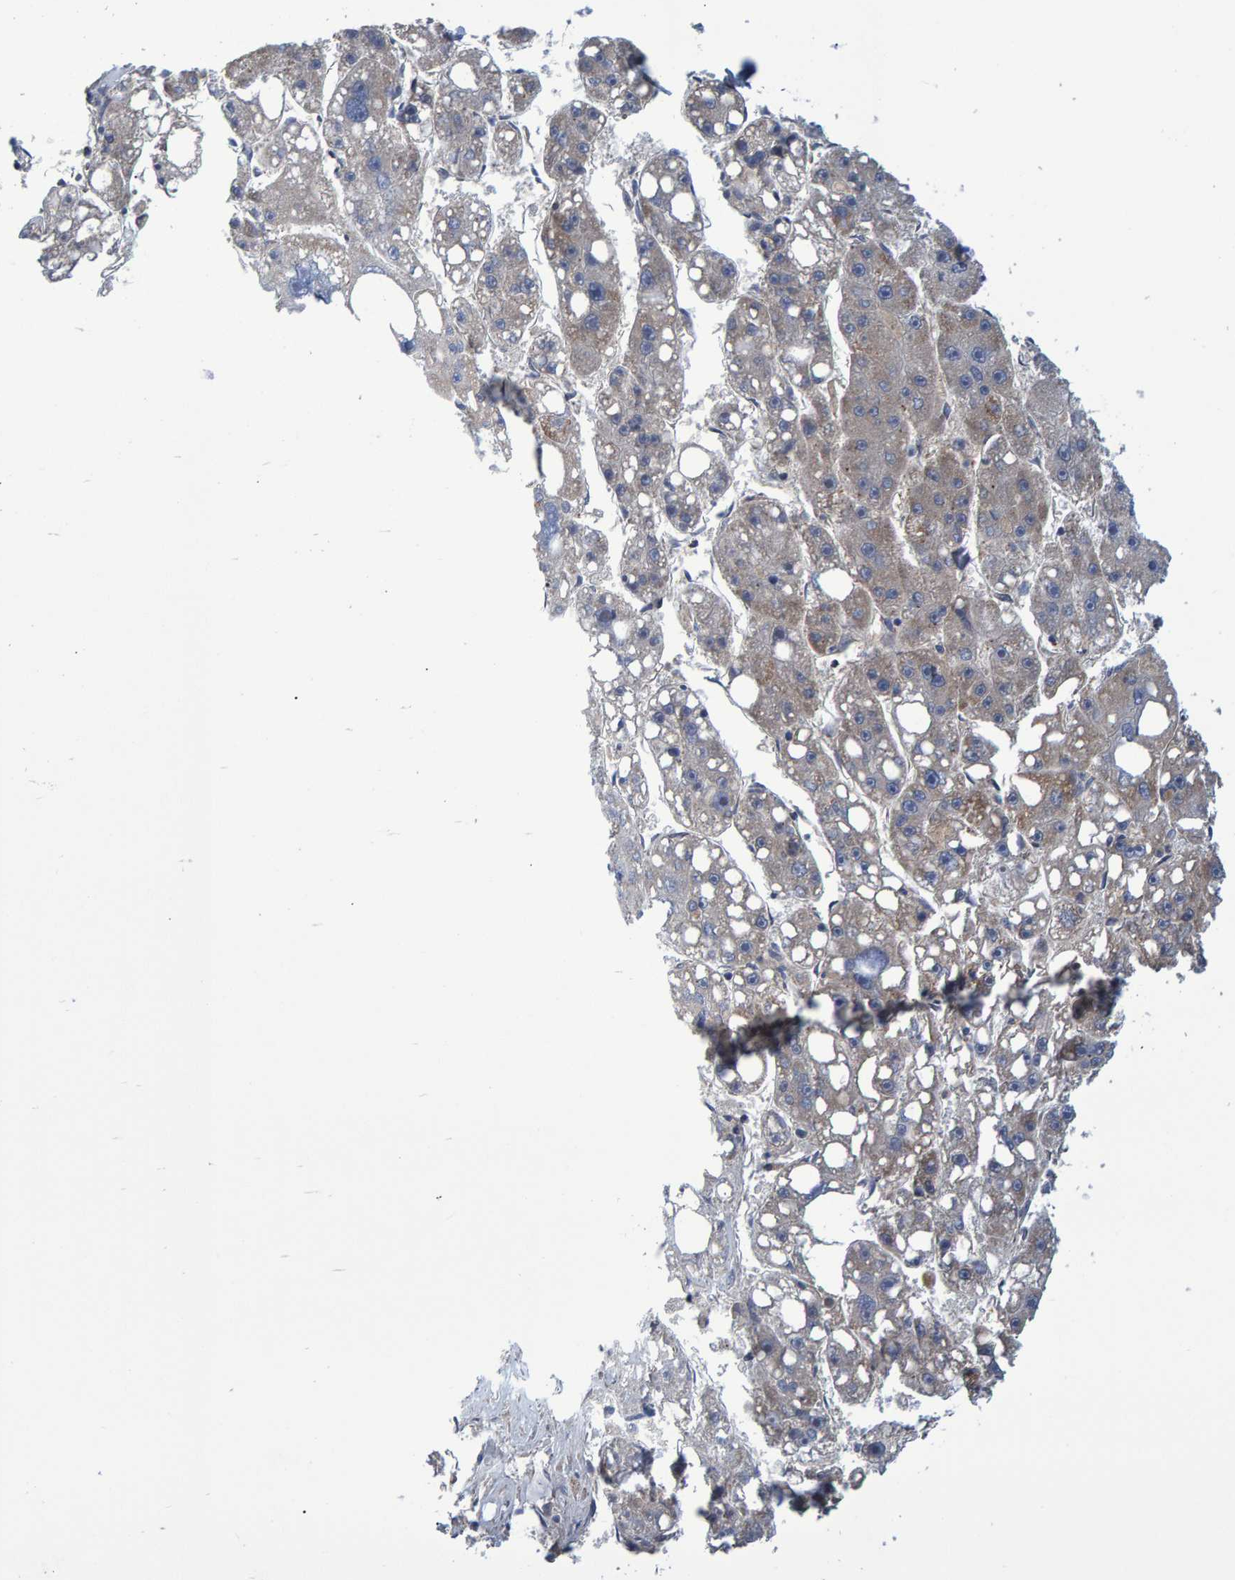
{"staining": {"intensity": "weak", "quantity": "<25%", "location": "cytoplasmic/membranous"}, "tissue": "liver cancer", "cell_type": "Tumor cells", "image_type": "cancer", "snomed": [{"axis": "morphology", "description": "Carcinoma, Hepatocellular, NOS"}, {"axis": "topography", "description": "Liver"}], "caption": "An image of liver hepatocellular carcinoma stained for a protein exhibits no brown staining in tumor cells.", "gene": "ATP6V1H", "patient": {"sex": "female", "age": 61}}